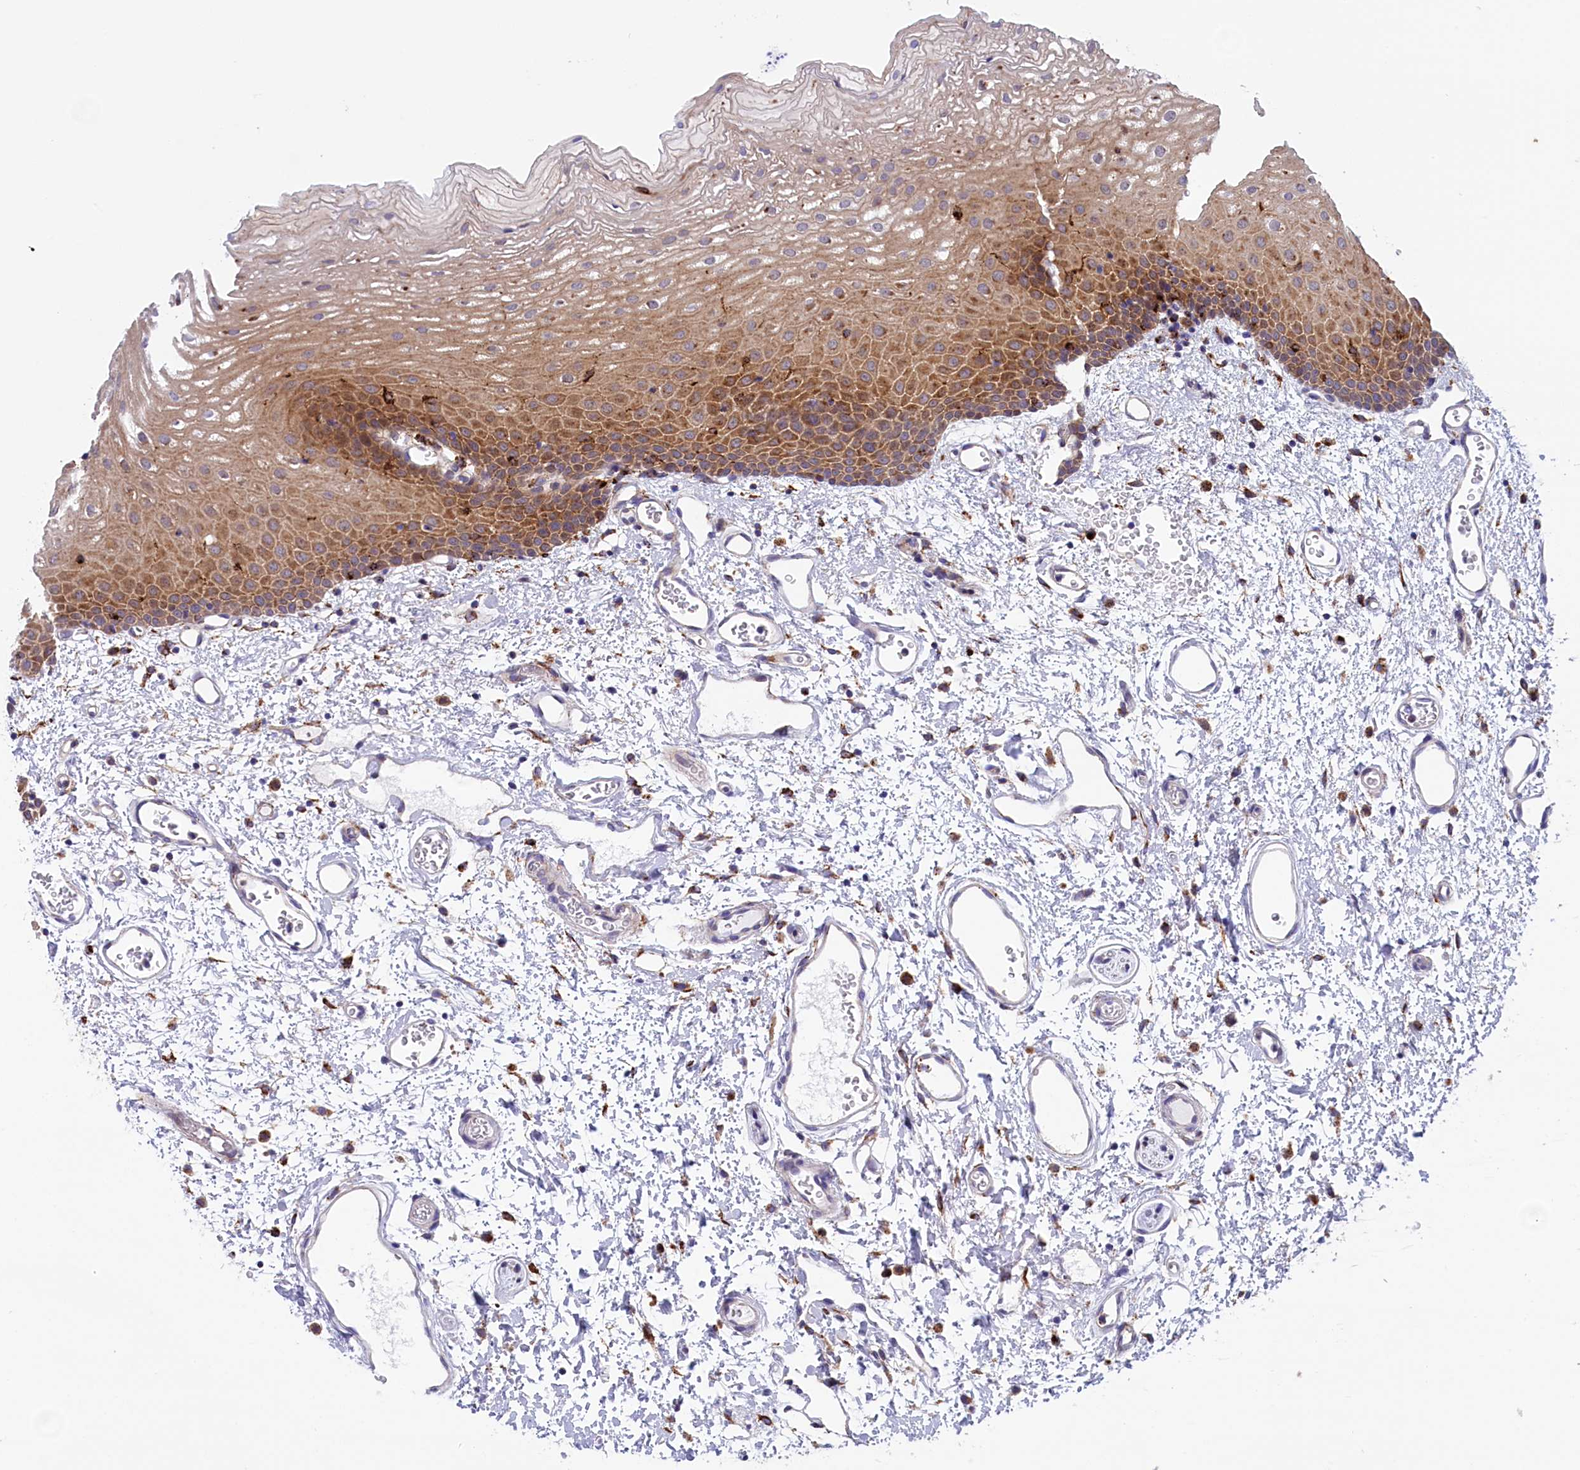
{"staining": {"intensity": "moderate", "quantity": "25%-75%", "location": "cytoplasmic/membranous"}, "tissue": "oral mucosa", "cell_type": "Squamous epithelial cells", "image_type": "normal", "snomed": [{"axis": "morphology", "description": "Normal tissue, NOS"}, {"axis": "topography", "description": "Oral tissue"}], "caption": "Normal oral mucosa reveals moderate cytoplasmic/membranous positivity in approximately 25%-75% of squamous epithelial cells, visualized by immunohistochemistry.", "gene": "MAN2B1", "patient": {"sex": "female", "age": 70}}